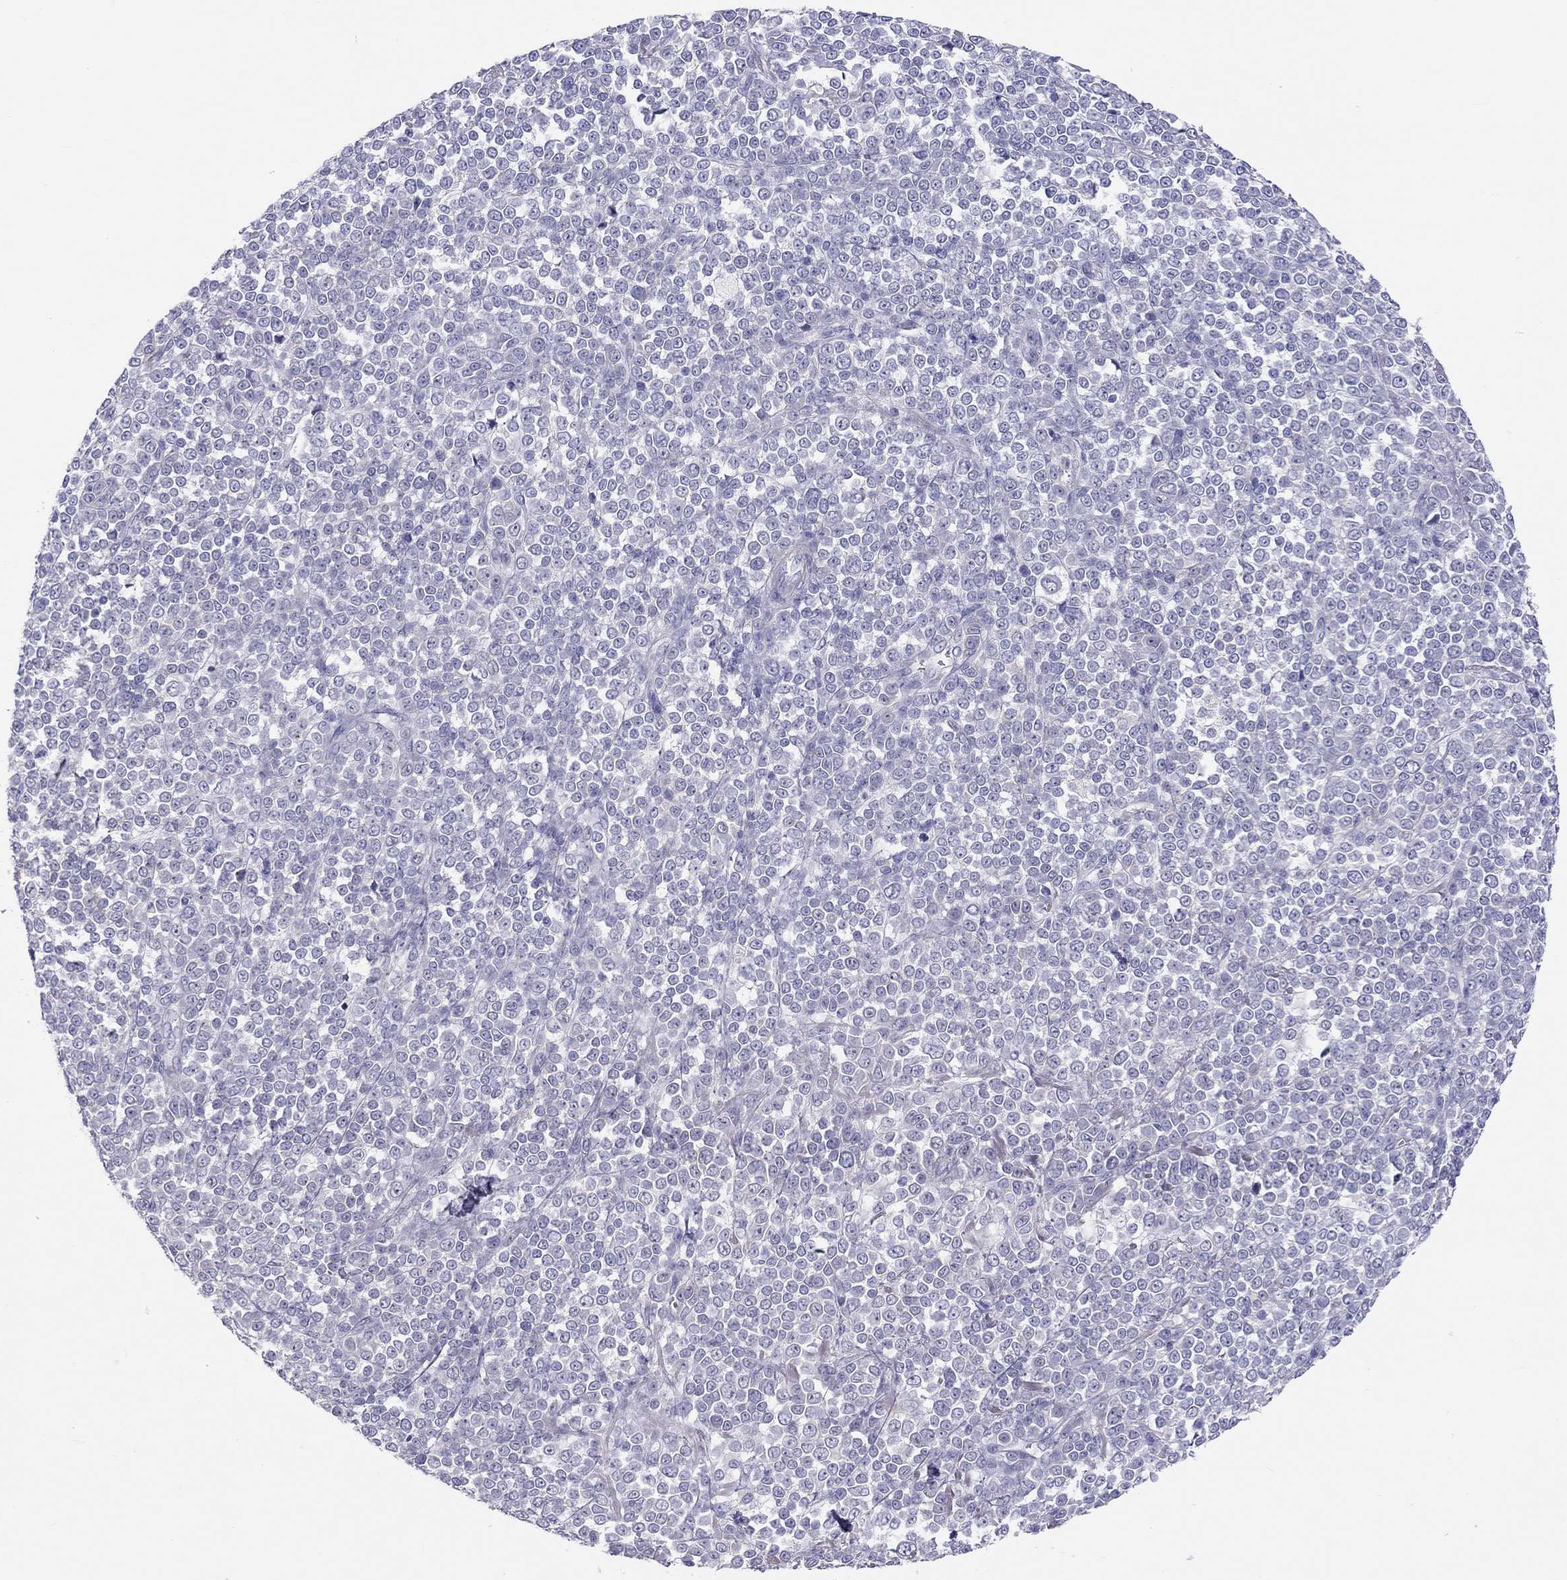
{"staining": {"intensity": "negative", "quantity": "none", "location": "none"}, "tissue": "melanoma", "cell_type": "Tumor cells", "image_type": "cancer", "snomed": [{"axis": "morphology", "description": "Malignant melanoma, NOS"}, {"axis": "topography", "description": "Skin"}], "caption": "Tumor cells show no significant positivity in malignant melanoma. Nuclei are stained in blue.", "gene": "FRMD1", "patient": {"sex": "female", "age": 95}}